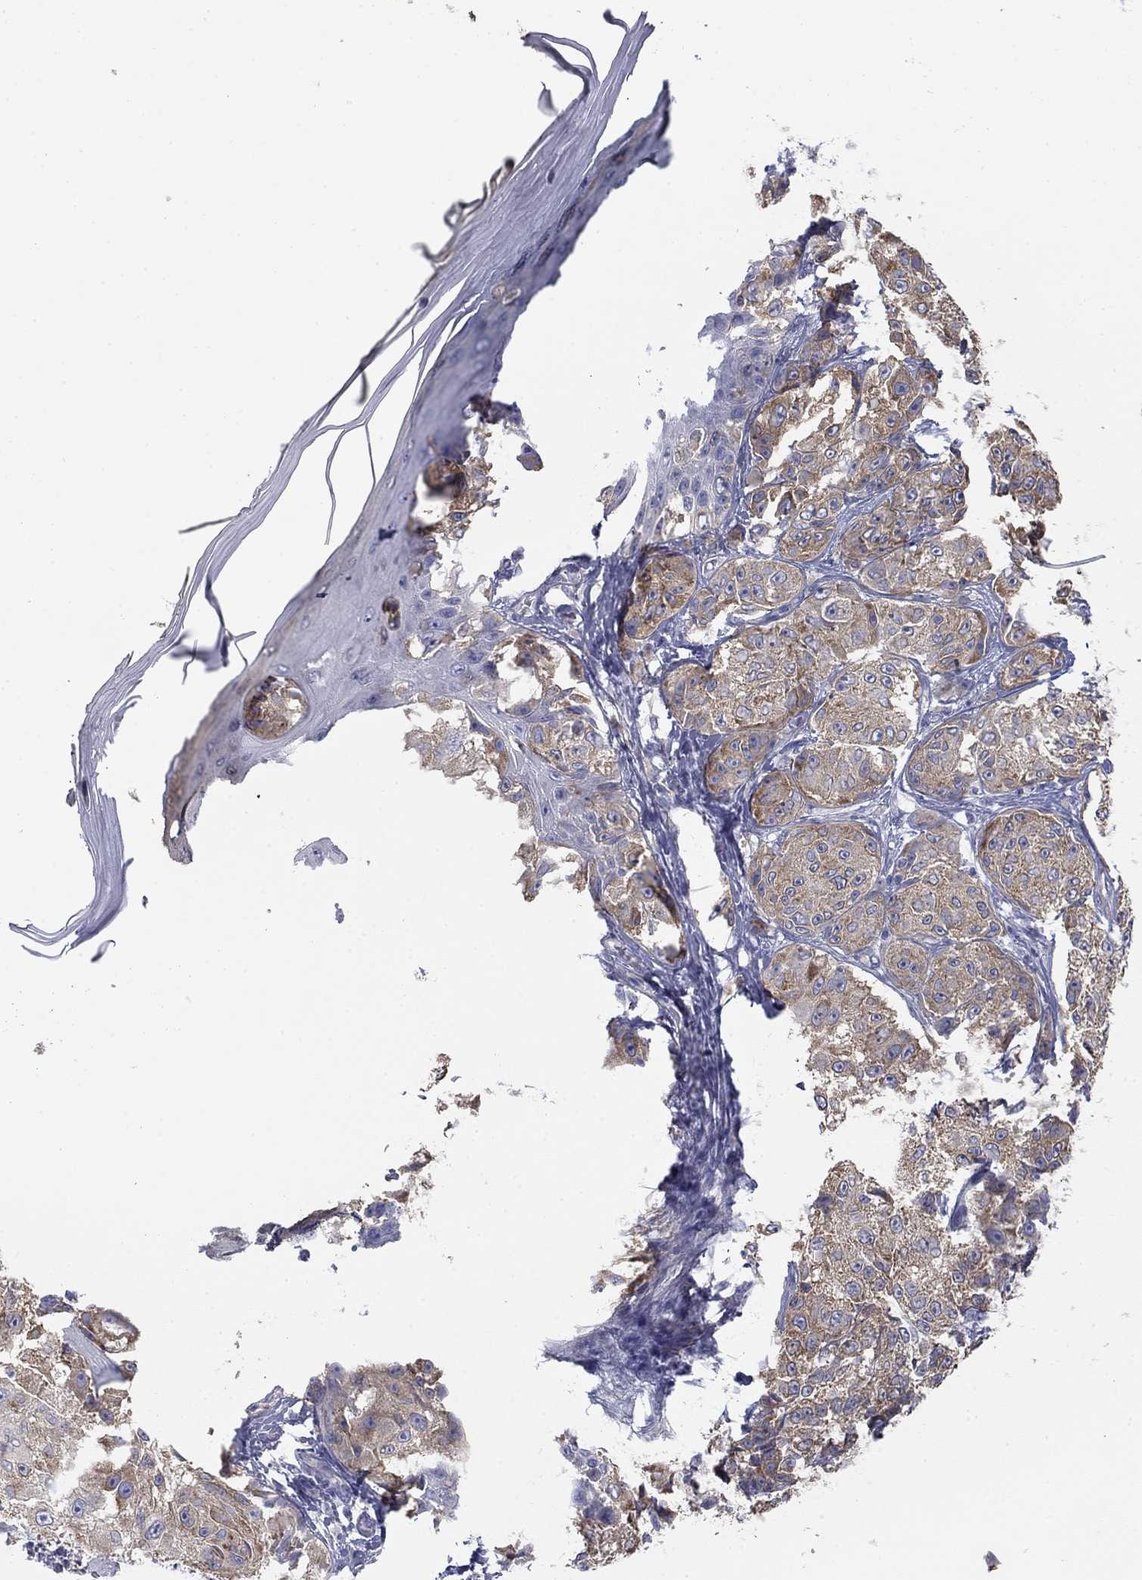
{"staining": {"intensity": "moderate", "quantity": ">75%", "location": "cytoplasmic/membranous"}, "tissue": "melanoma", "cell_type": "Tumor cells", "image_type": "cancer", "snomed": [{"axis": "morphology", "description": "Malignant melanoma, NOS"}, {"axis": "topography", "description": "Skin"}], "caption": "Immunohistochemistry photomicrograph of neoplastic tissue: human melanoma stained using IHC demonstrates medium levels of moderate protein expression localized specifically in the cytoplasmic/membranous of tumor cells, appearing as a cytoplasmic/membranous brown color.", "gene": "SEPTIN3", "patient": {"sex": "male", "age": 61}}